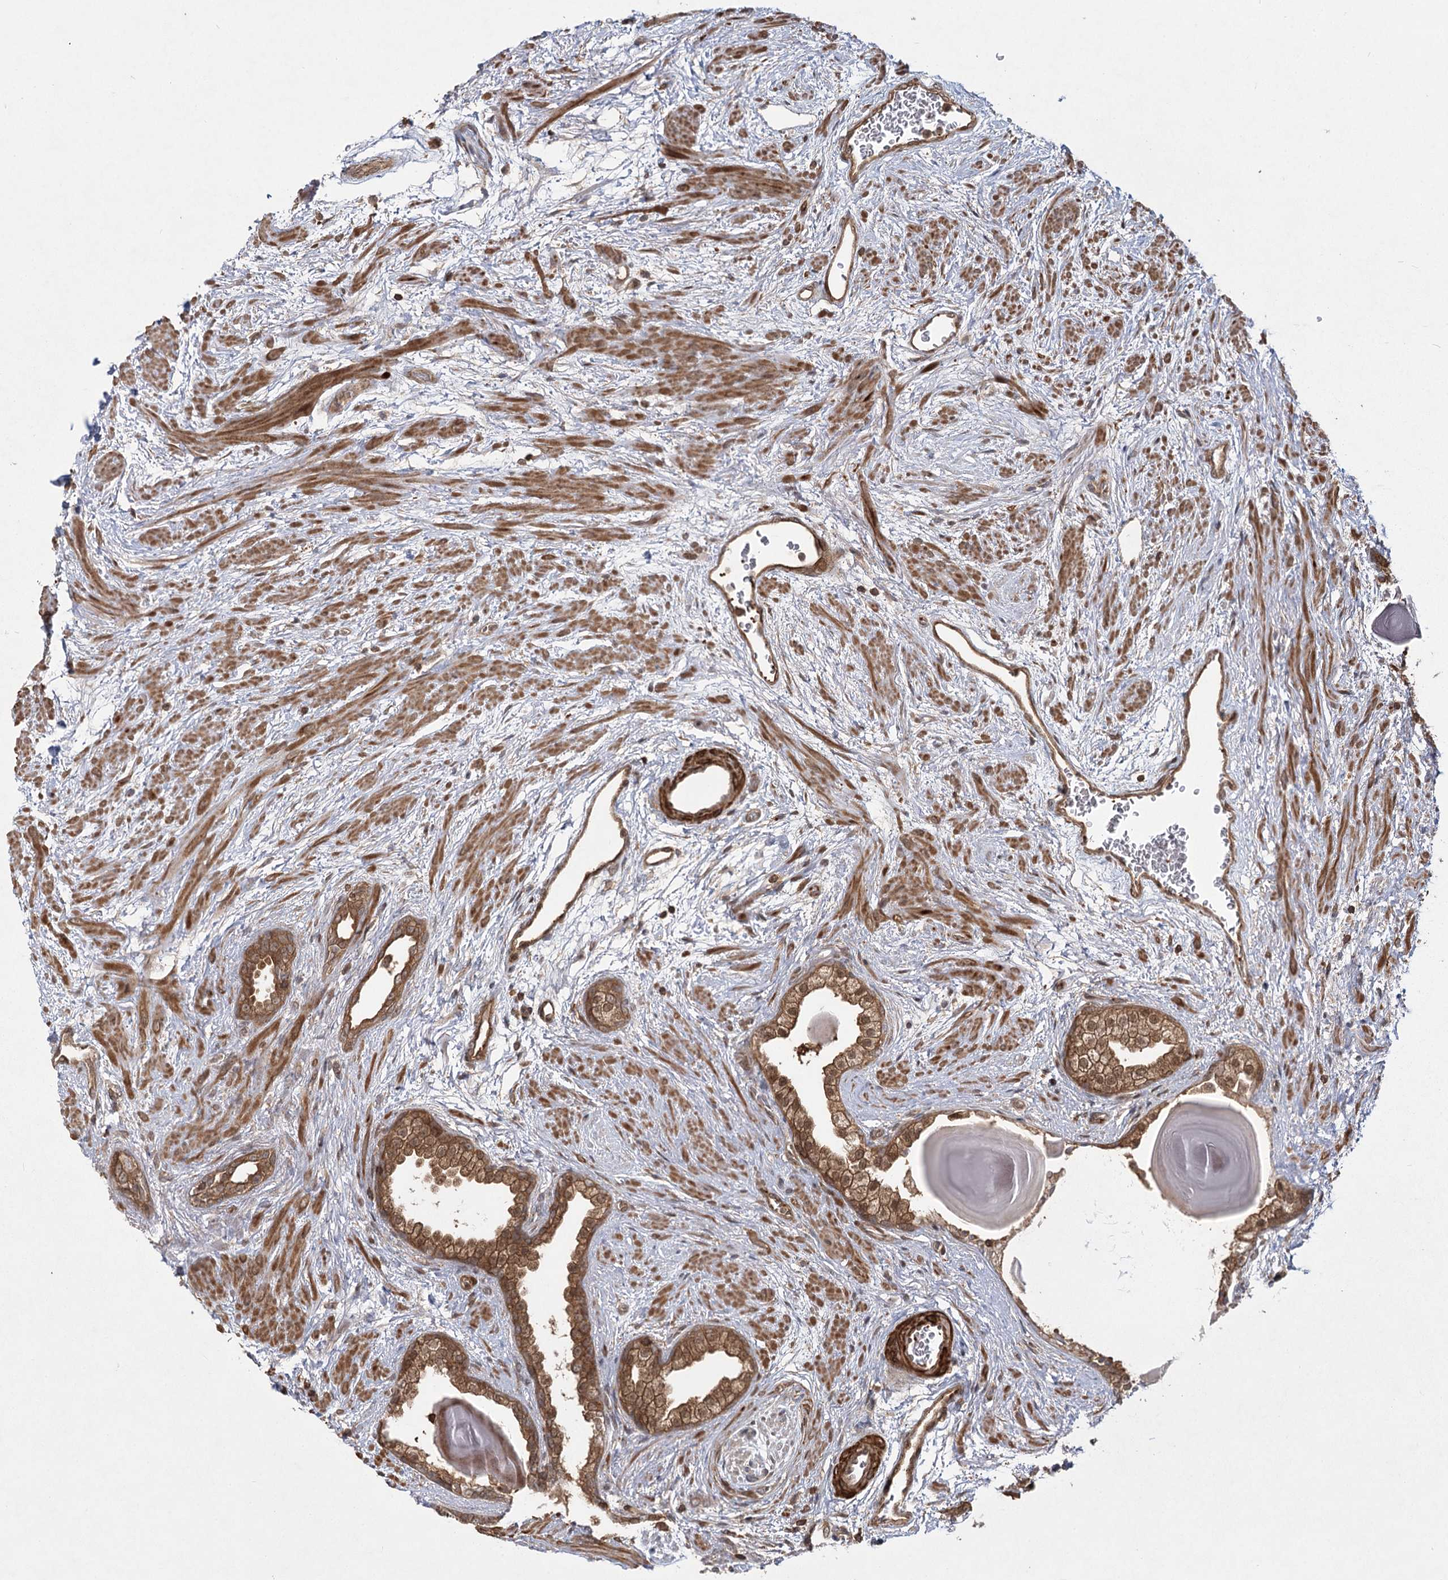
{"staining": {"intensity": "moderate", "quantity": ">75%", "location": "cytoplasmic/membranous,nuclear"}, "tissue": "prostate", "cell_type": "Glandular cells", "image_type": "normal", "snomed": [{"axis": "morphology", "description": "Normal tissue, NOS"}, {"axis": "topography", "description": "Prostate"}], "caption": "IHC histopathology image of unremarkable prostate stained for a protein (brown), which exhibits medium levels of moderate cytoplasmic/membranous,nuclear staining in about >75% of glandular cells.", "gene": "MDFIC", "patient": {"sex": "male", "age": 48}}